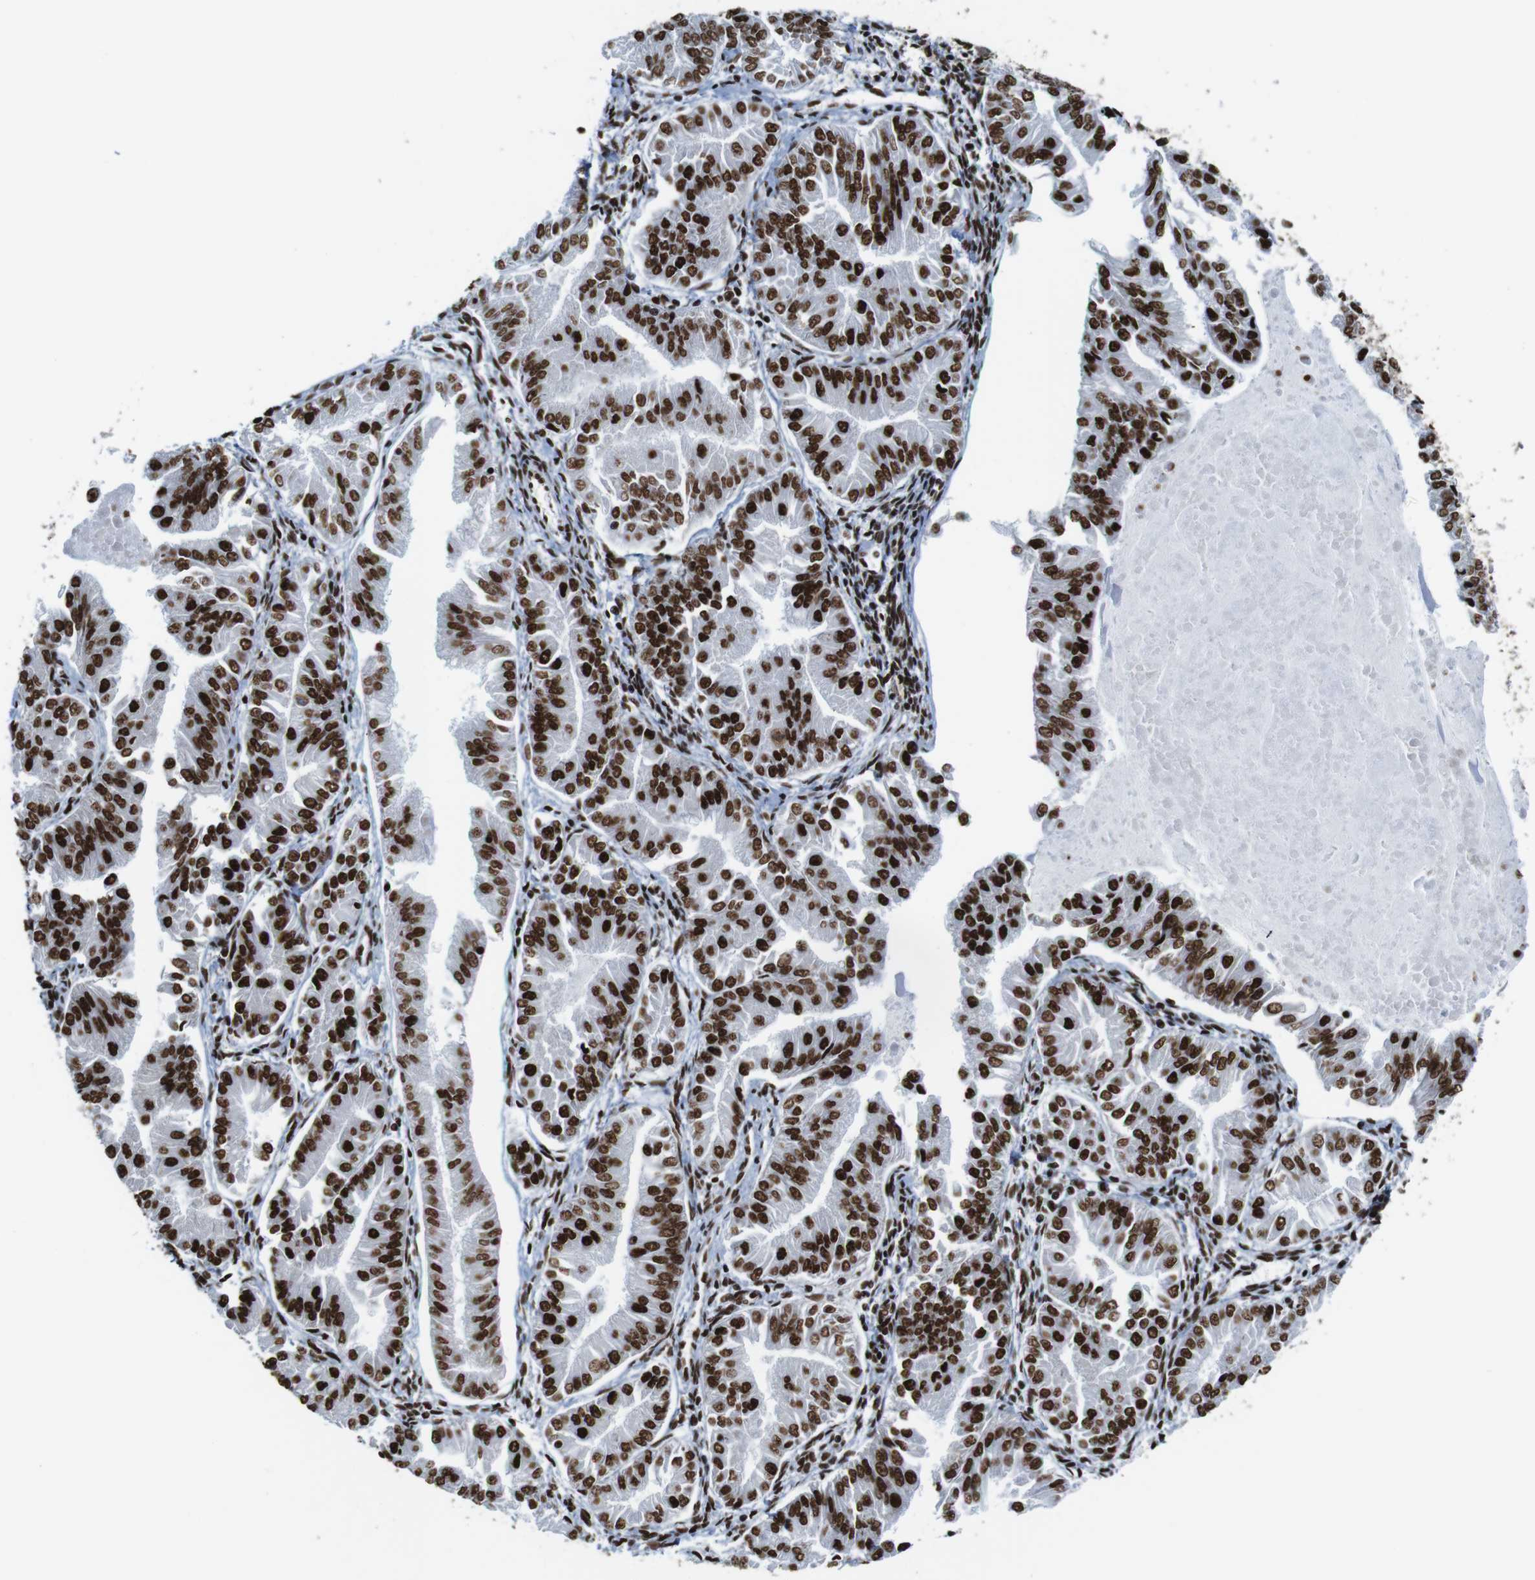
{"staining": {"intensity": "strong", "quantity": ">75%", "location": "nuclear"}, "tissue": "endometrial cancer", "cell_type": "Tumor cells", "image_type": "cancer", "snomed": [{"axis": "morphology", "description": "Adenocarcinoma, NOS"}, {"axis": "topography", "description": "Endometrium"}], "caption": "Brown immunohistochemical staining in endometrial cancer (adenocarcinoma) exhibits strong nuclear expression in approximately >75% of tumor cells. (IHC, brightfield microscopy, high magnification).", "gene": "ROMO1", "patient": {"sex": "female", "age": 53}}